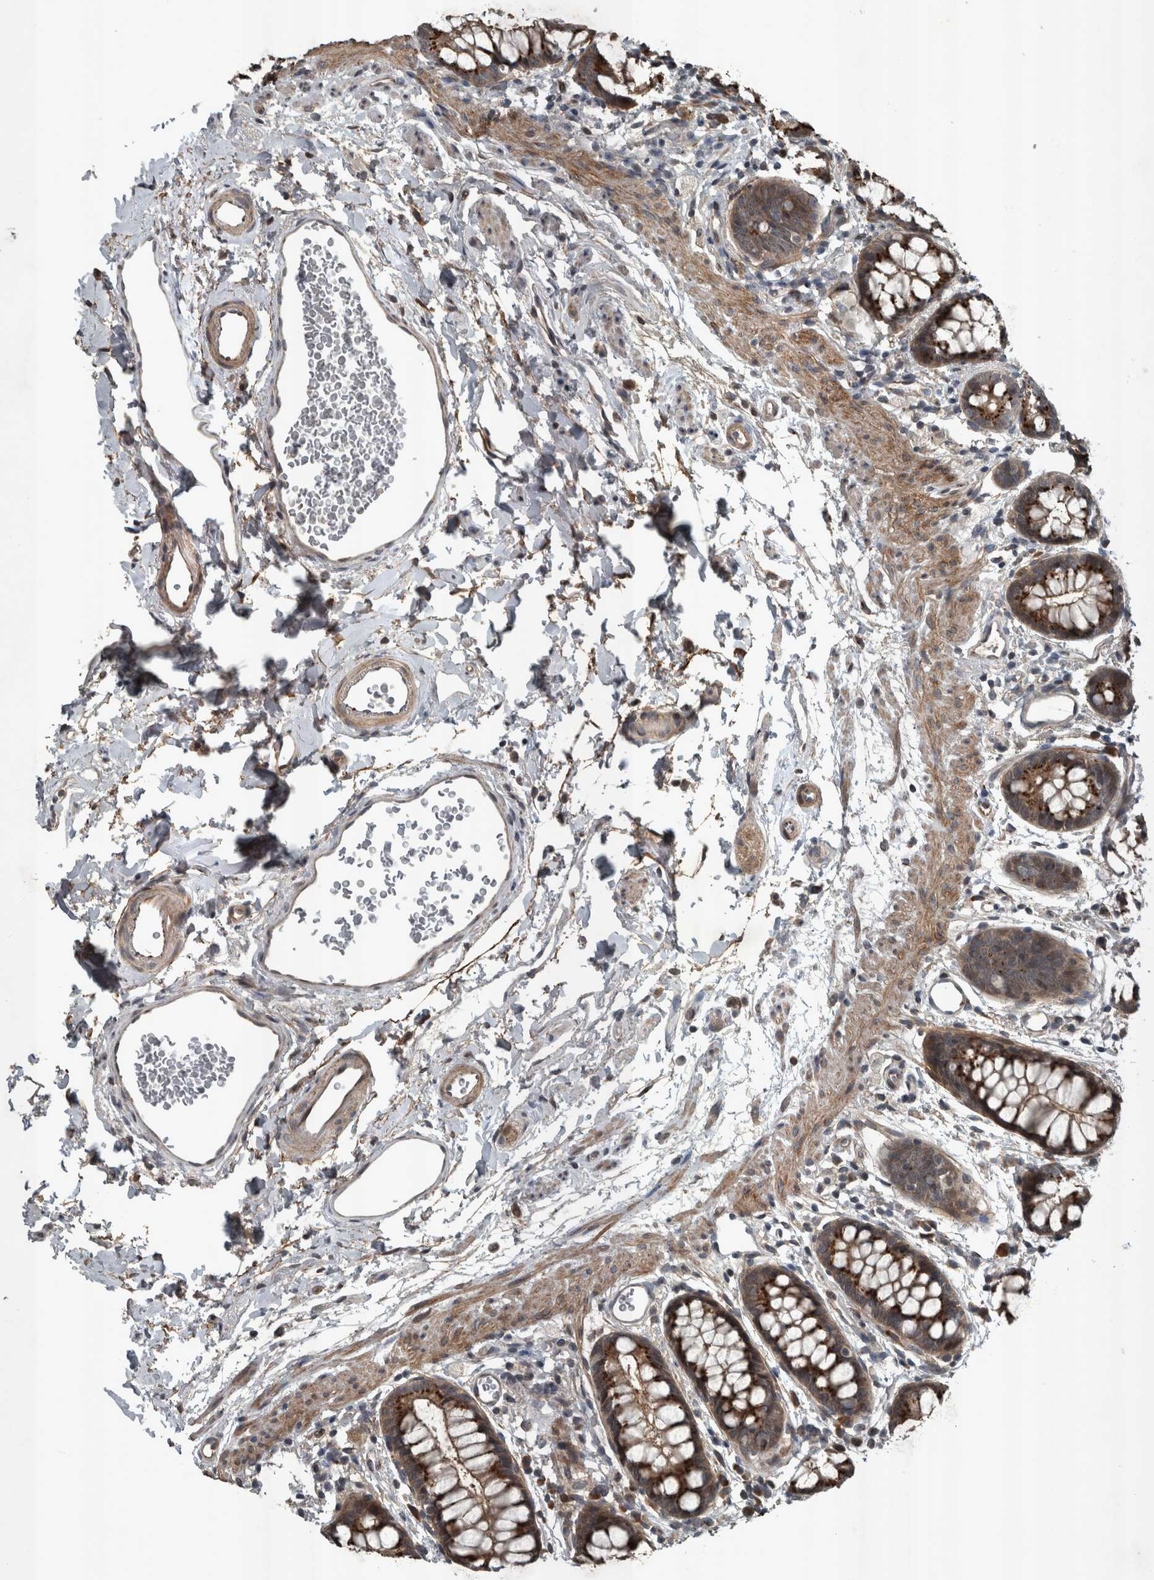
{"staining": {"intensity": "strong", "quantity": ">75%", "location": "cytoplasmic/membranous"}, "tissue": "rectum", "cell_type": "Glandular cells", "image_type": "normal", "snomed": [{"axis": "morphology", "description": "Normal tissue, NOS"}, {"axis": "topography", "description": "Rectum"}], "caption": "Protein staining shows strong cytoplasmic/membranous positivity in about >75% of glandular cells in benign rectum.", "gene": "ZNF345", "patient": {"sex": "female", "age": 65}}